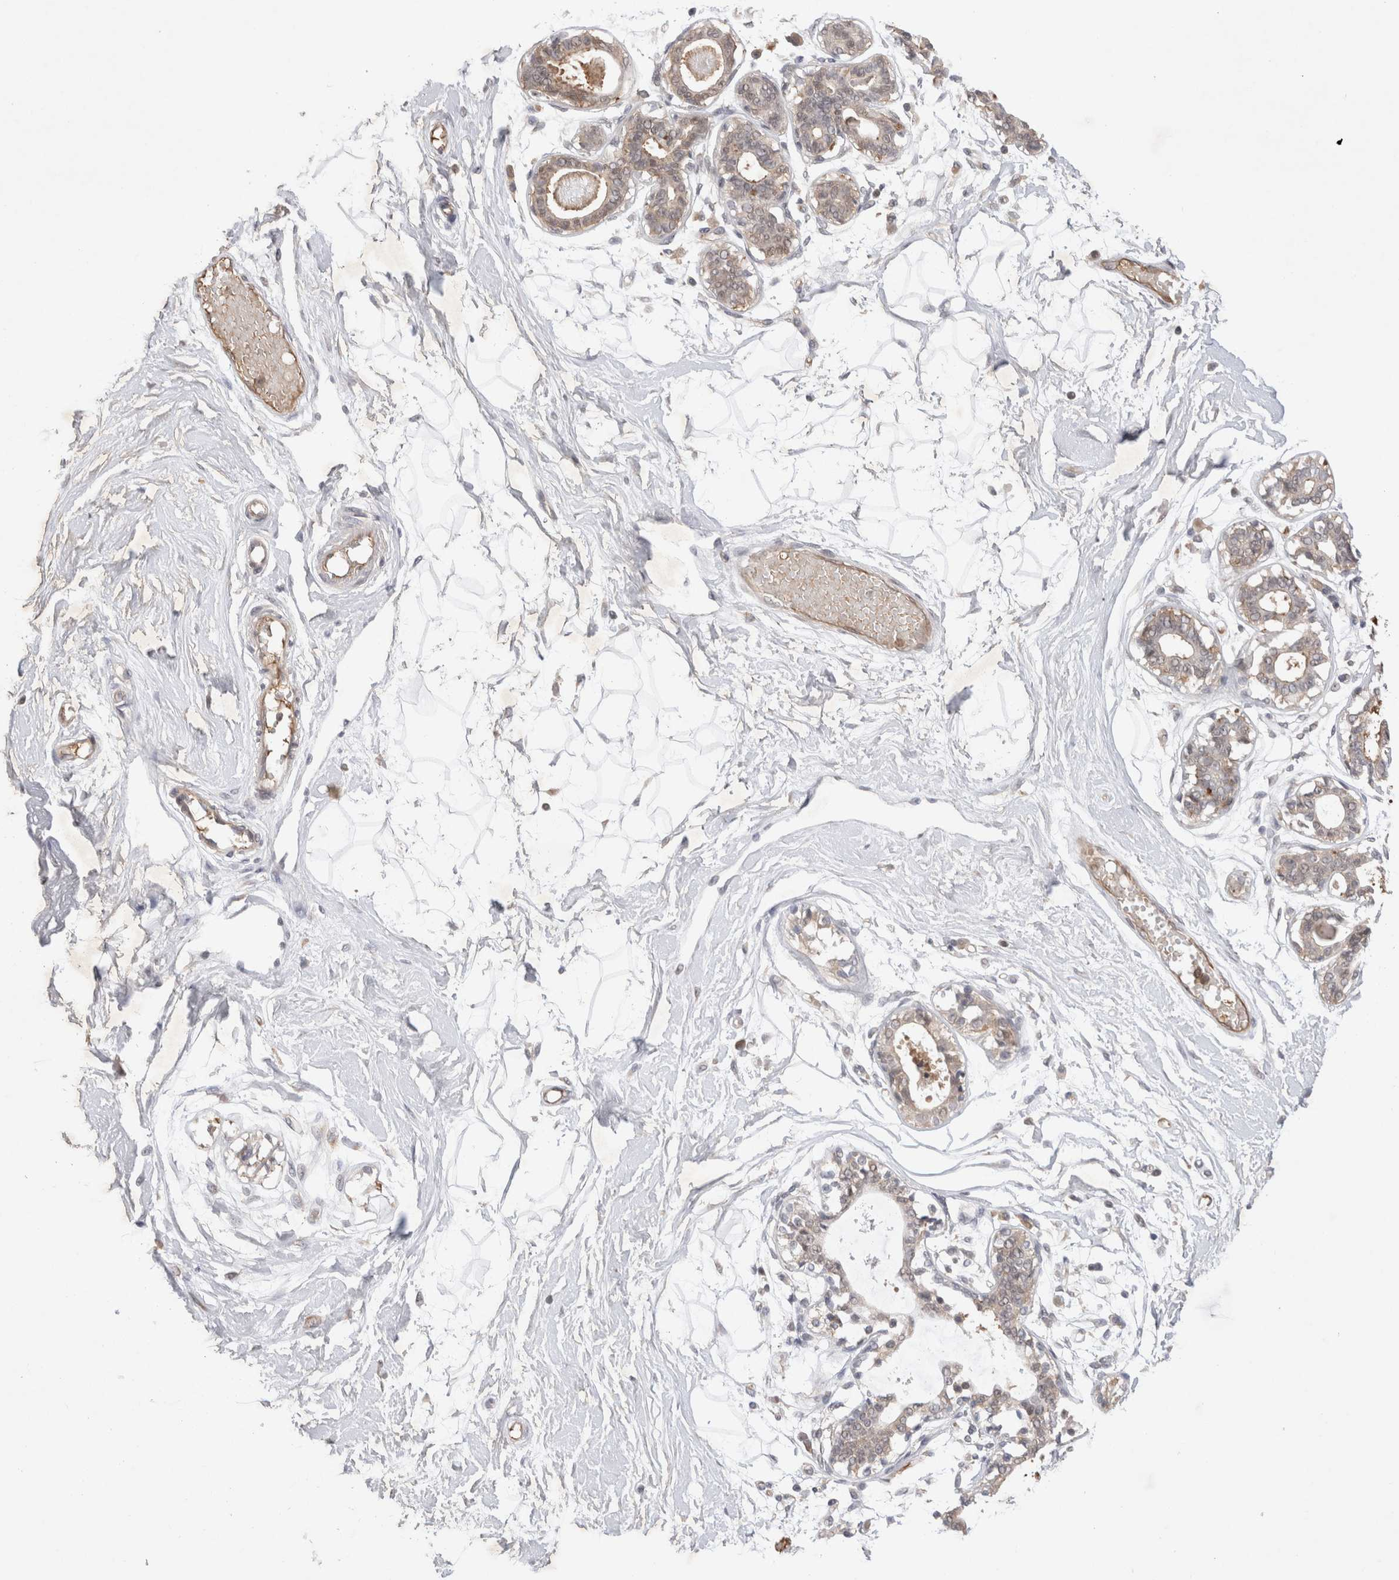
{"staining": {"intensity": "negative", "quantity": "none", "location": "none"}, "tissue": "breast", "cell_type": "Adipocytes", "image_type": "normal", "snomed": [{"axis": "morphology", "description": "Normal tissue, NOS"}, {"axis": "topography", "description": "Breast"}], "caption": "DAB (3,3'-diaminobenzidine) immunohistochemical staining of unremarkable human breast demonstrates no significant staining in adipocytes. (DAB (3,3'-diaminobenzidine) immunohistochemistry (IHC) visualized using brightfield microscopy, high magnification).", "gene": "EIF3E", "patient": {"sex": "female", "age": 45}}